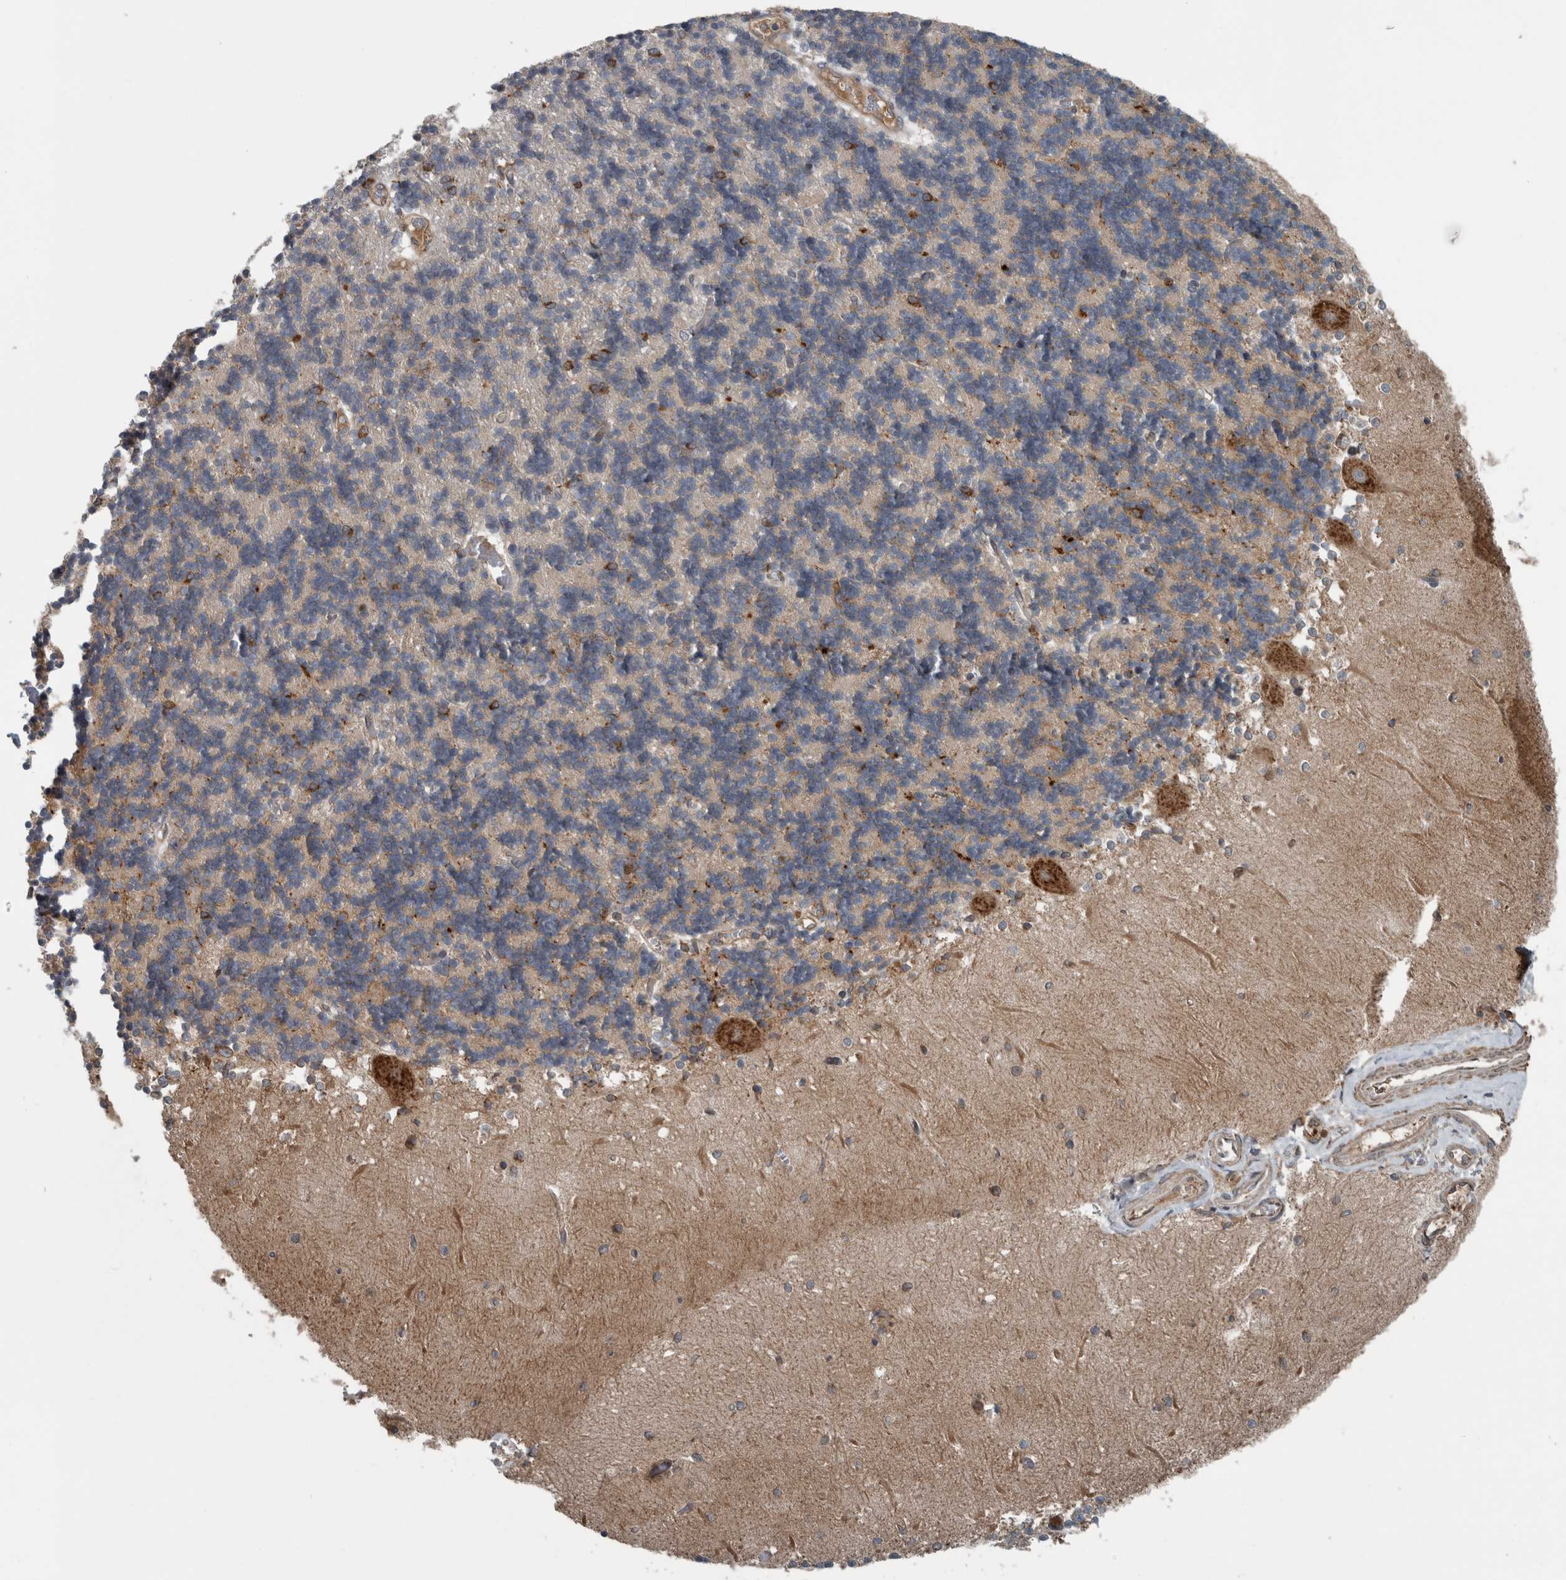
{"staining": {"intensity": "weak", "quantity": "<25%", "location": "cytoplasmic/membranous"}, "tissue": "cerebellum", "cell_type": "Cells in granular layer", "image_type": "normal", "snomed": [{"axis": "morphology", "description": "Normal tissue, NOS"}, {"axis": "topography", "description": "Cerebellum"}], "caption": "High power microscopy image of an immunohistochemistry (IHC) image of normal cerebellum, revealing no significant positivity in cells in granular layer.", "gene": "EXOC8", "patient": {"sex": "male", "age": 37}}